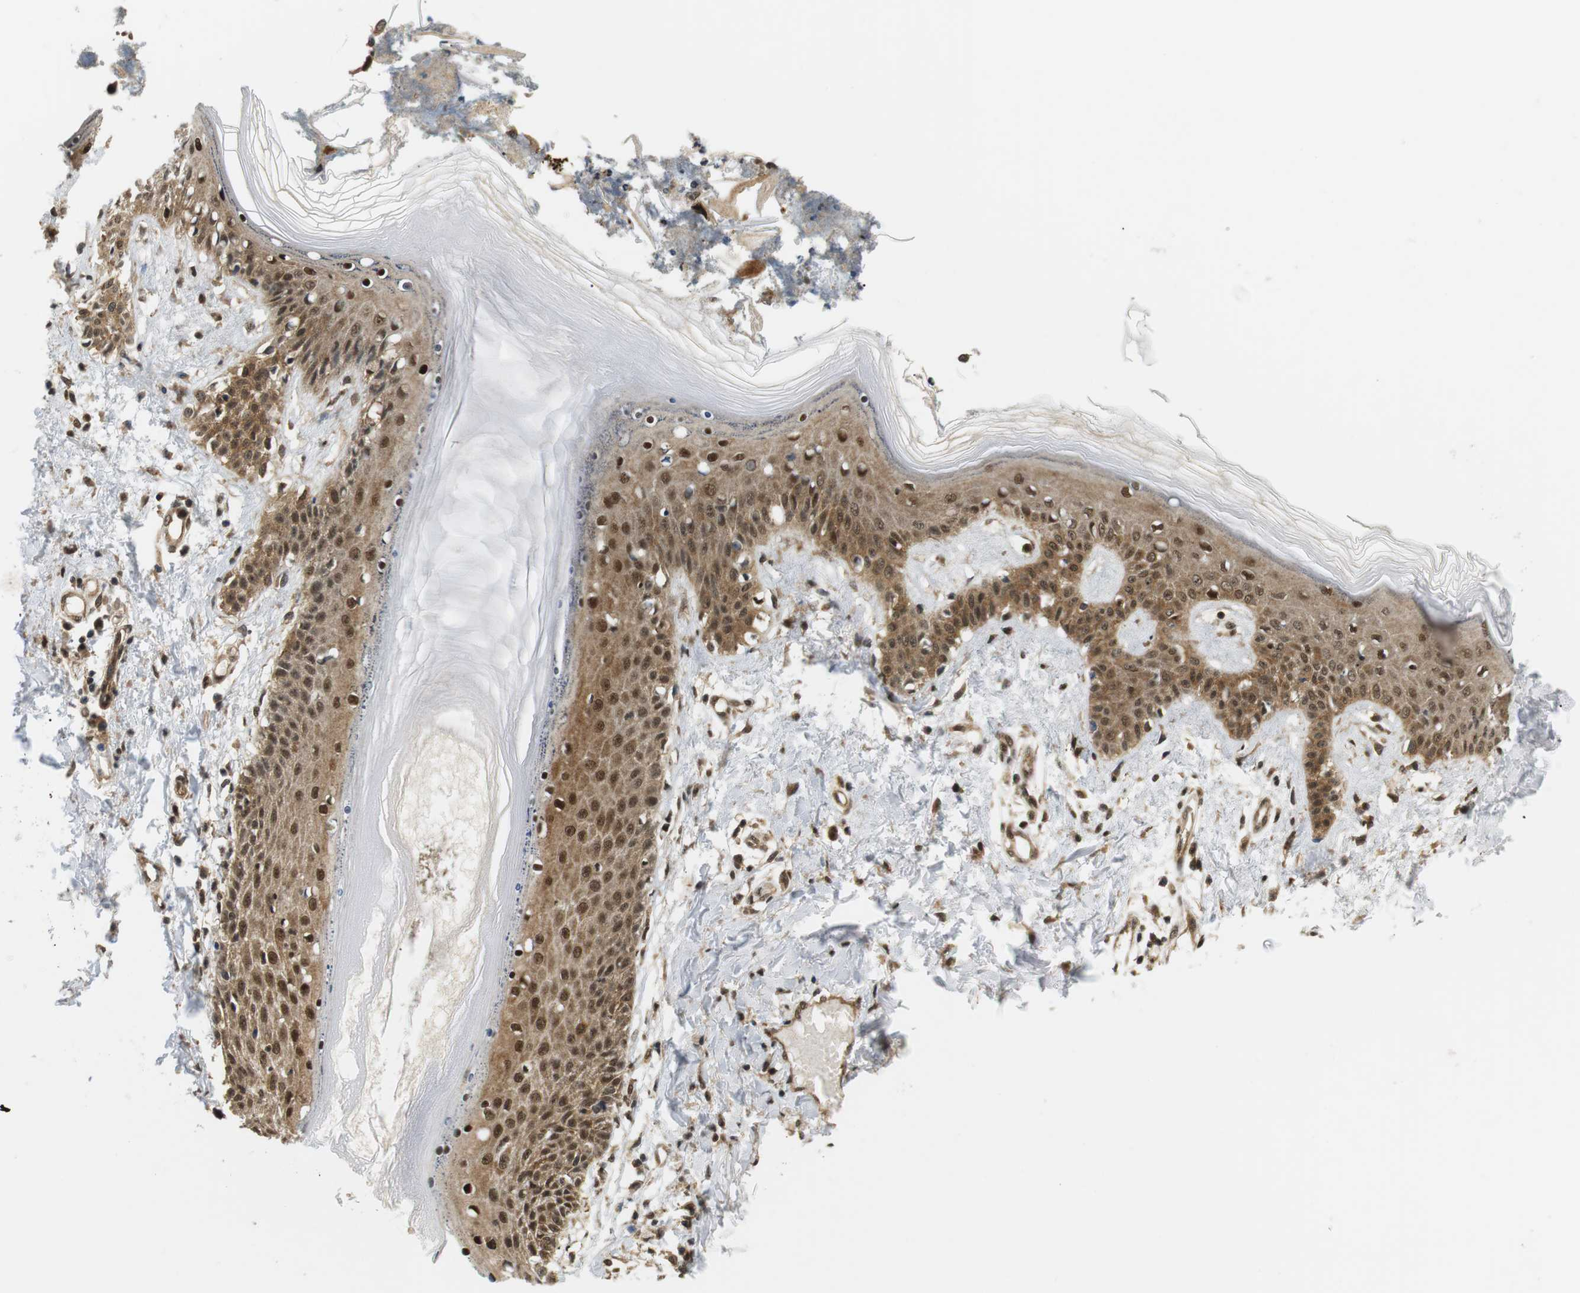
{"staining": {"intensity": "moderate", "quantity": ">75%", "location": "cytoplasmic/membranous,nuclear"}, "tissue": "skin", "cell_type": "Fibroblasts", "image_type": "normal", "snomed": [{"axis": "morphology", "description": "Normal tissue, NOS"}, {"axis": "topography", "description": "Skin"}], "caption": "High-power microscopy captured an IHC image of unremarkable skin, revealing moderate cytoplasmic/membranous,nuclear expression in about >75% of fibroblasts.", "gene": "CSNK2B", "patient": {"sex": "male", "age": 53}}